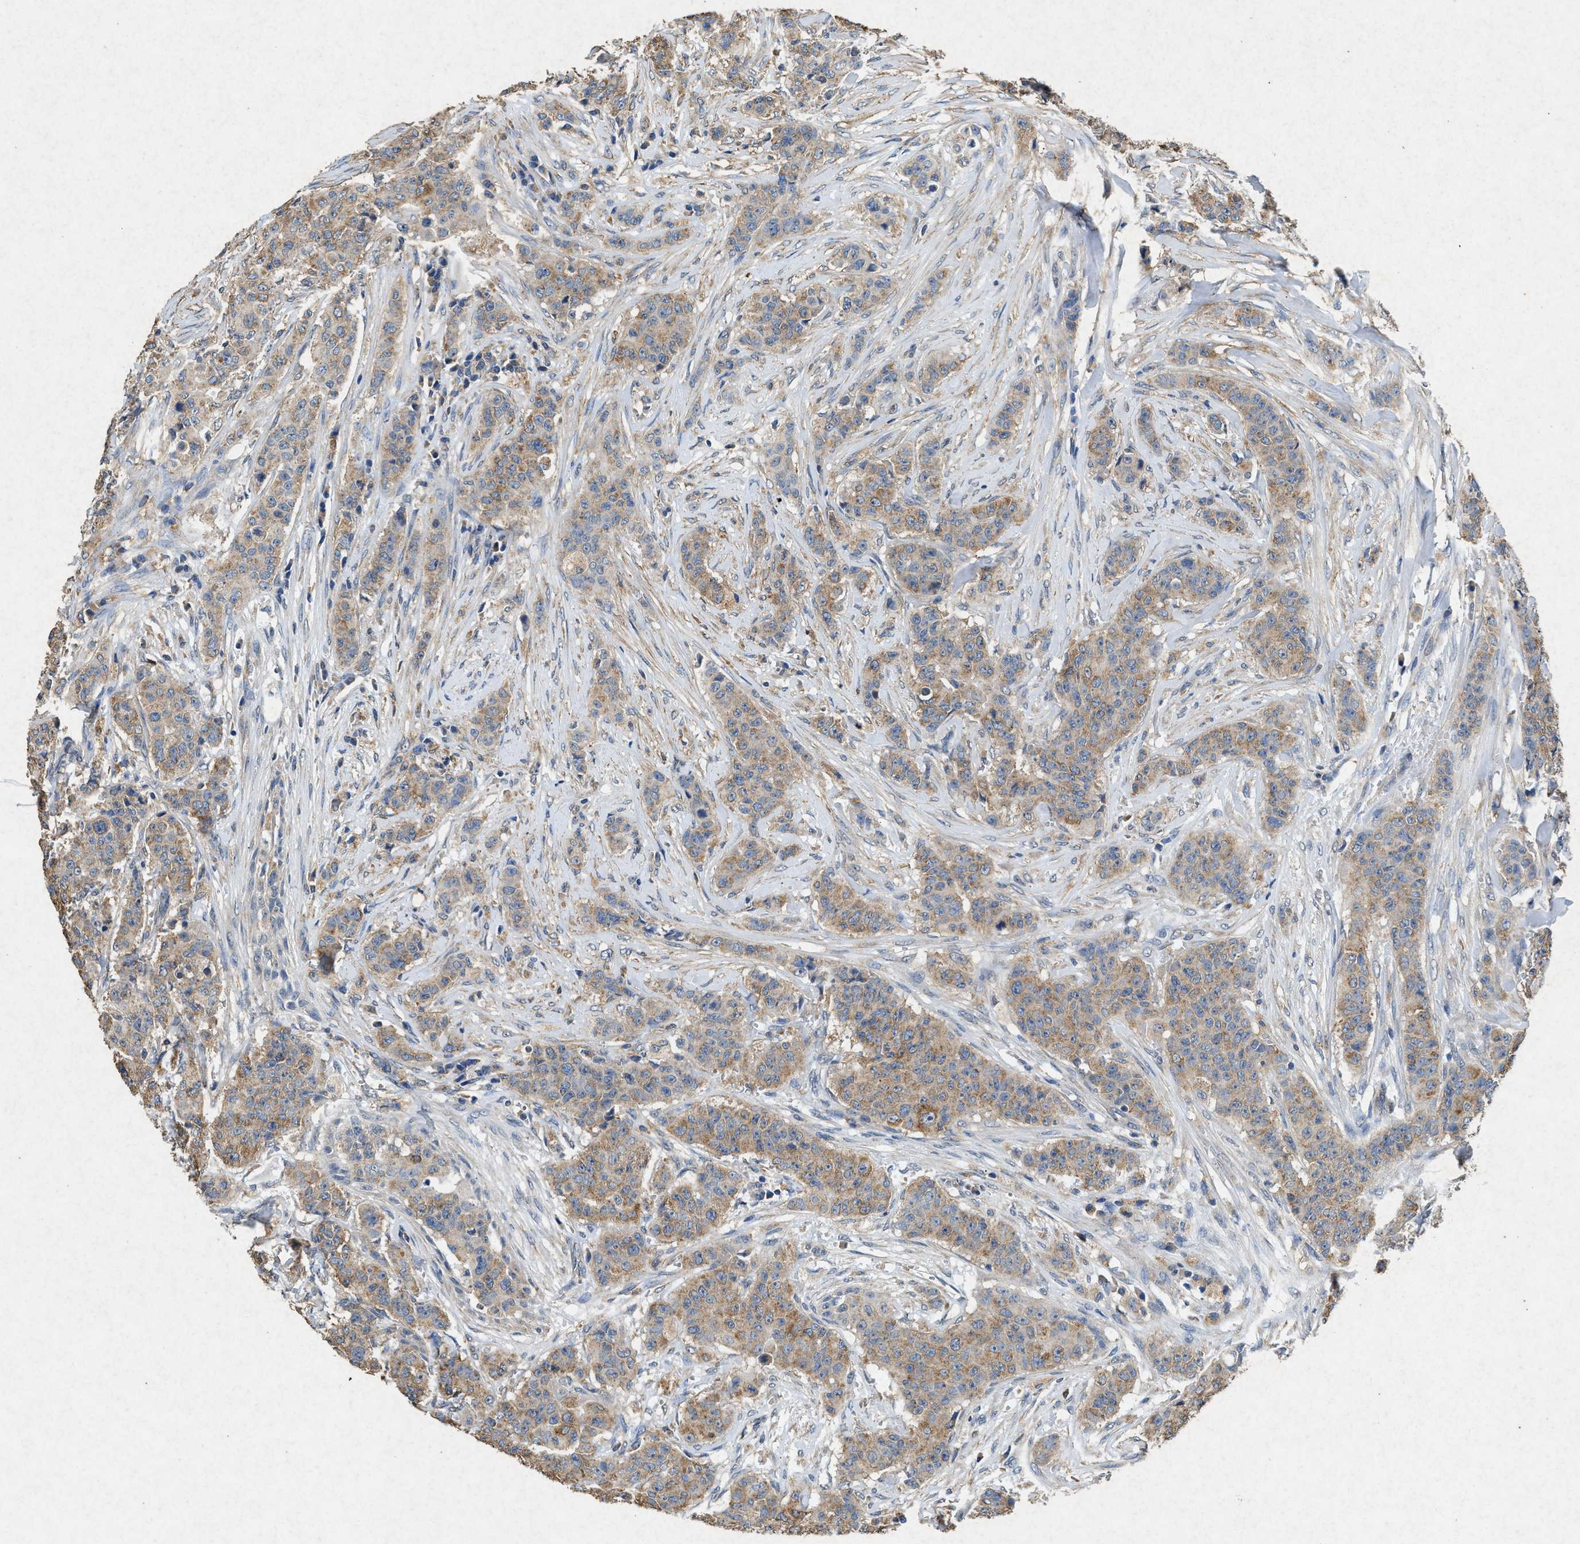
{"staining": {"intensity": "moderate", "quantity": ">75%", "location": "cytoplasmic/membranous"}, "tissue": "breast cancer", "cell_type": "Tumor cells", "image_type": "cancer", "snomed": [{"axis": "morphology", "description": "Normal tissue, NOS"}, {"axis": "morphology", "description": "Duct carcinoma"}, {"axis": "topography", "description": "Breast"}], "caption": "This micrograph demonstrates IHC staining of human breast cancer, with medium moderate cytoplasmic/membranous staining in approximately >75% of tumor cells.", "gene": "CDK15", "patient": {"sex": "female", "age": 40}}